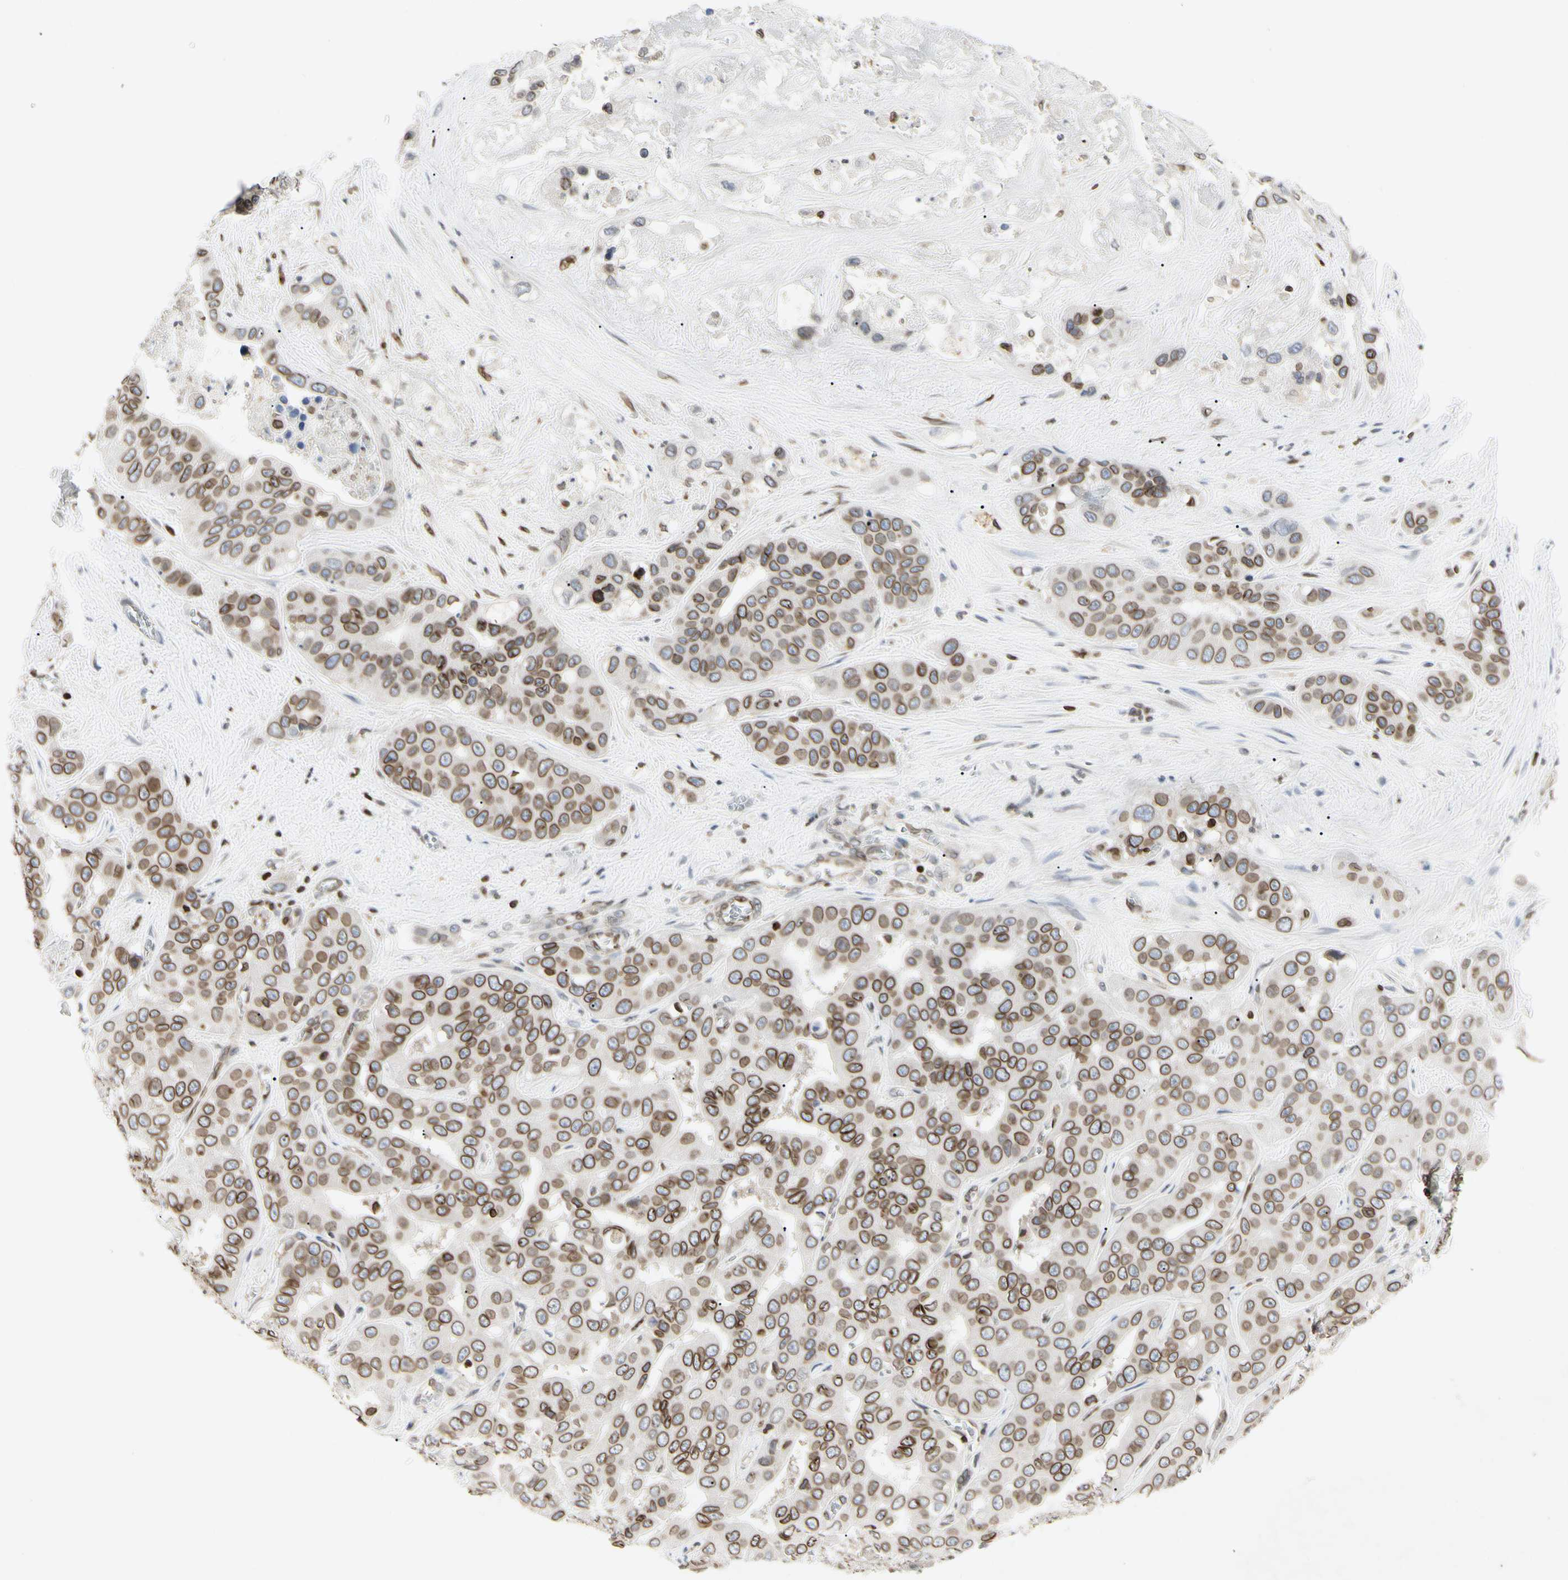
{"staining": {"intensity": "moderate", "quantity": ">75%", "location": "cytoplasmic/membranous,nuclear"}, "tissue": "liver cancer", "cell_type": "Tumor cells", "image_type": "cancer", "snomed": [{"axis": "morphology", "description": "Cholangiocarcinoma"}, {"axis": "topography", "description": "Liver"}], "caption": "Immunohistochemical staining of liver cancer shows medium levels of moderate cytoplasmic/membranous and nuclear expression in approximately >75% of tumor cells.", "gene": "TMPO", "patient": {"sex": "female", "age": 52}}